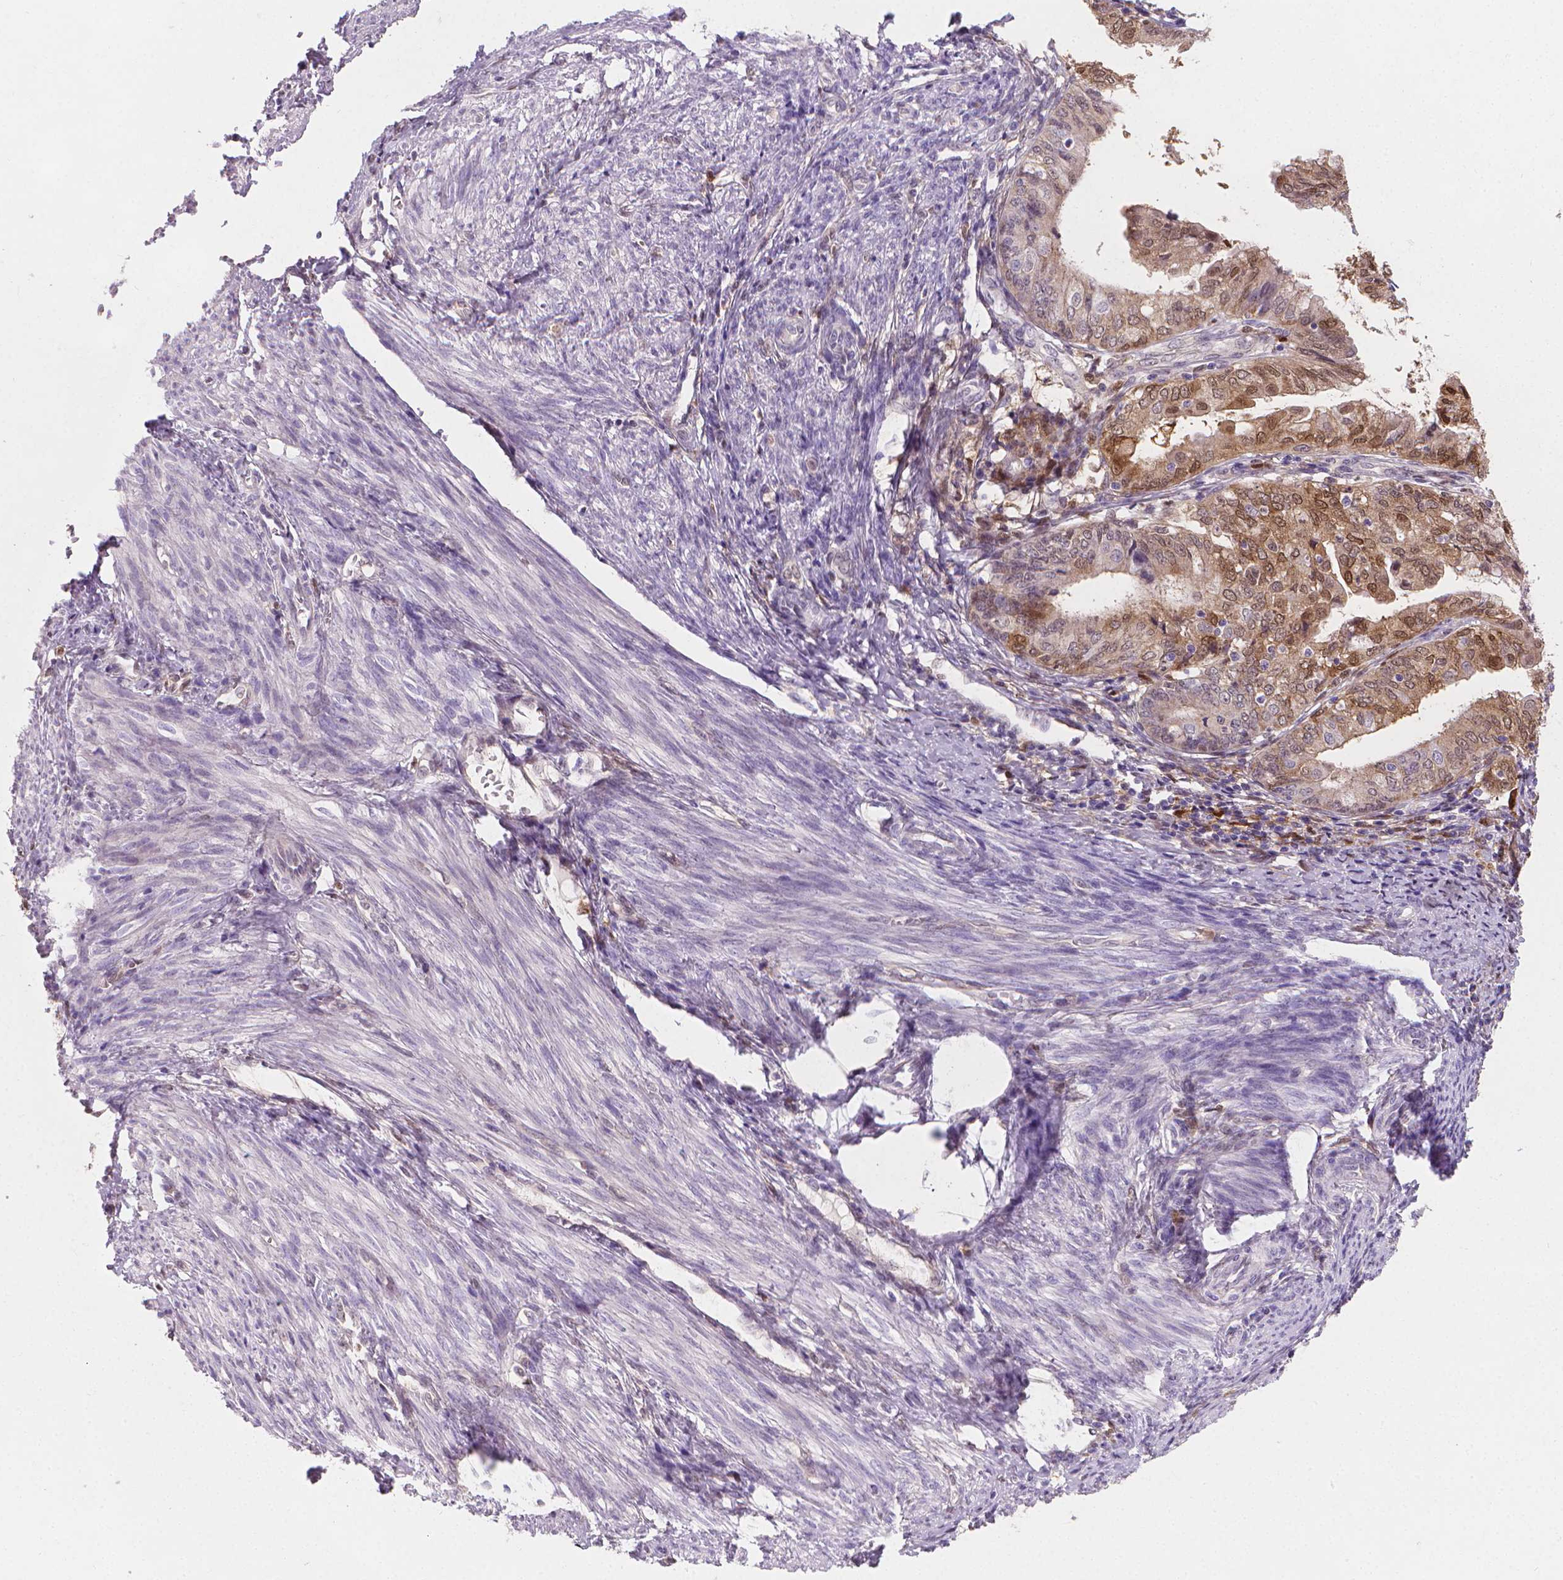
{"staining": {"intensity": "moderate", "quantity": "25%-75%", "location": "cytoplasmic/membranous,nuclear"}, "tissue": "endometrial cancer", "cell_type": "Tumor cells", "image_type": "cancer", "snomed": [{"axis": "morphology", "description": "Adenocarcinoma, NOS"}, {"axis": "topography", "description": "Endometrium"}], "caption": "Immunohistochemistry (IHC) micrograph of human endometrial cancer (adenocarcinoma) stained for a protein (brown), which exhibits medium levels of moderate cytoplasmic/membranous and nuclear staining in about 25%-75% of tumor cells.", "gene": "TNFAIP2", "patient": {"sex": "female", "age": 68}}